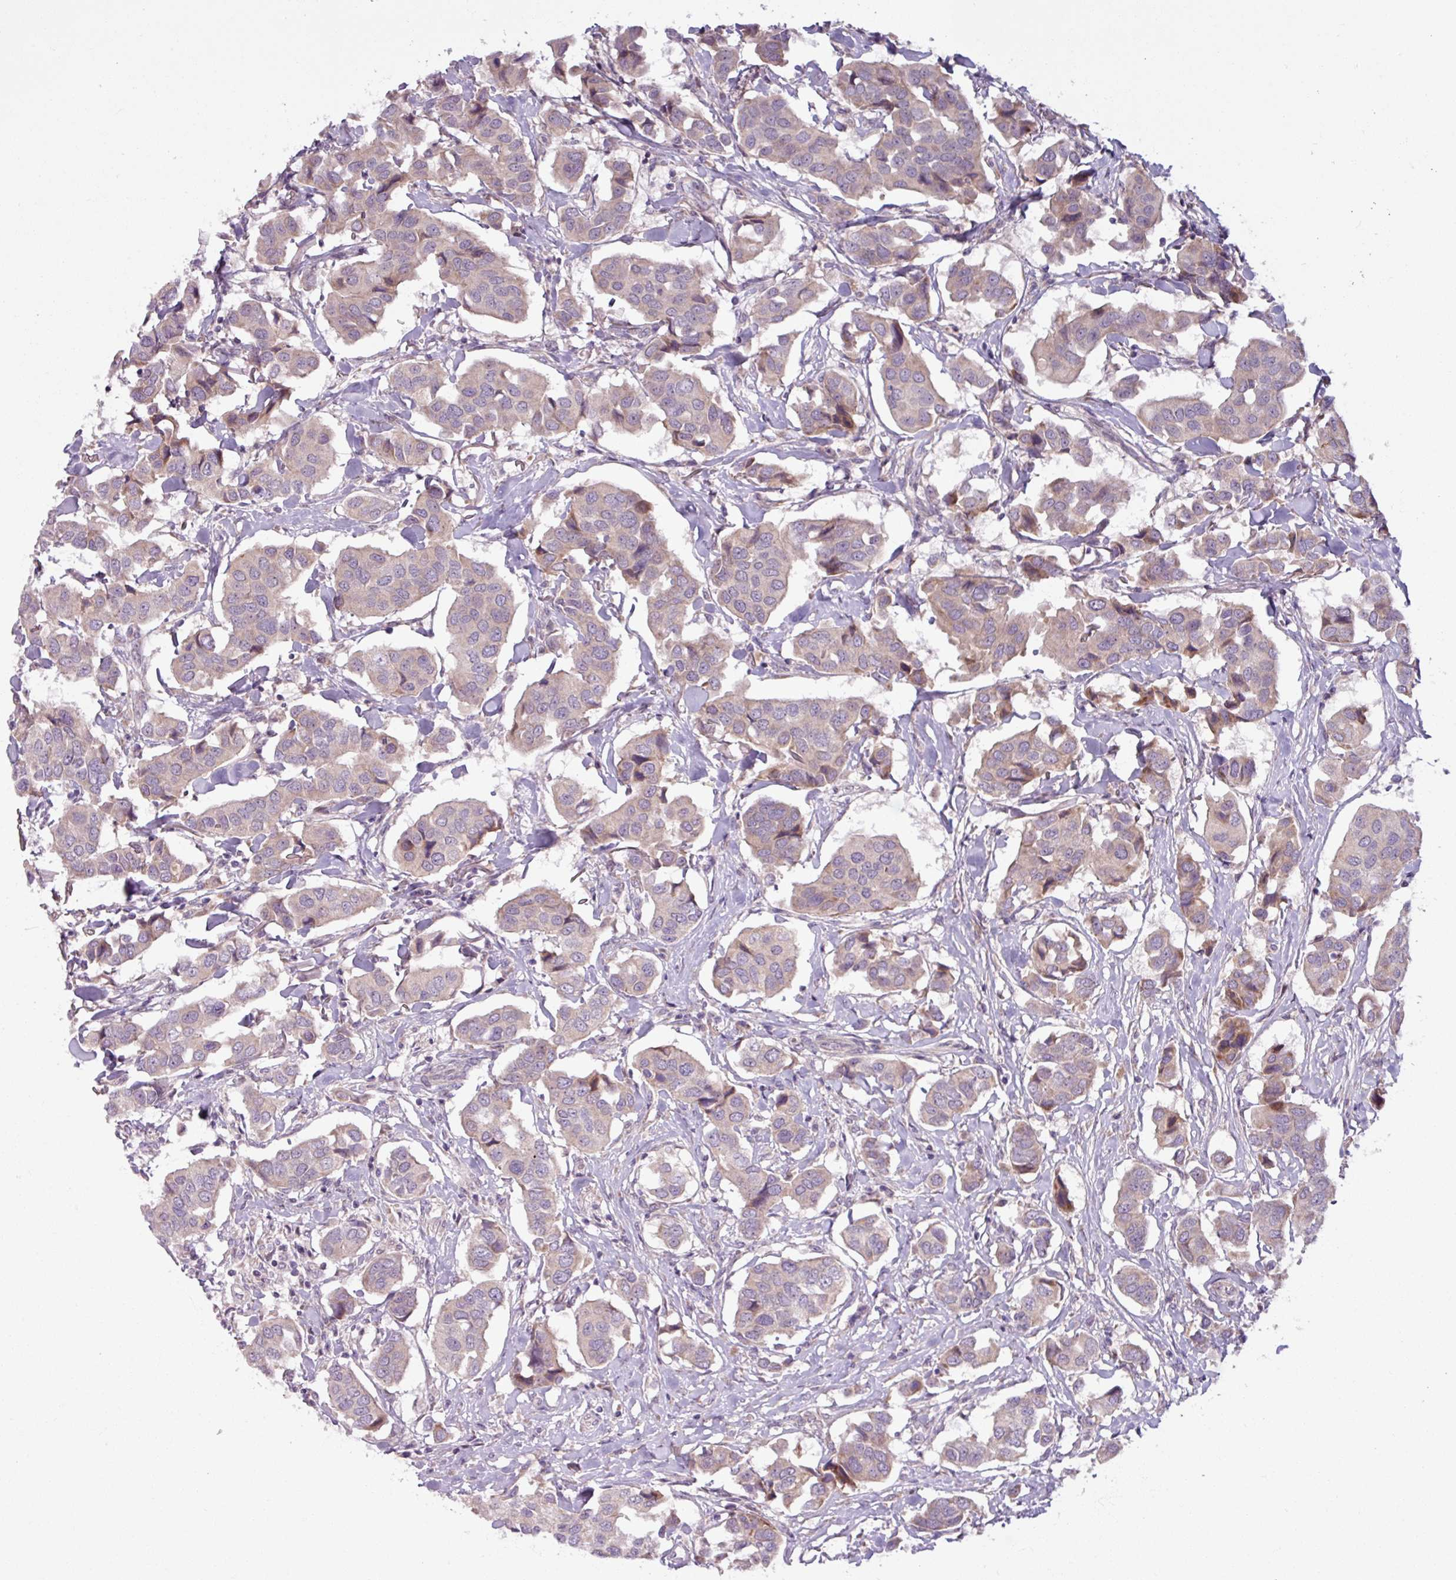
{"staining": {"intensity": "weak", "quantity": "<25%", "location": "cytoplasmic/membranous"}, "tissue": "breast cancer", "cell_type": "Tumor cells", "image_type": "cancer", "snomed": [{"axis": "morphology", "description": "Duct carcinoma"}, {"axis": "topography", "description": "Breast"}], "caption": "This is an immunohistochemistry (IHC) image of breast infiltrating ductal carcinoma. There is no positivity in tumor cells.", "gene": "OGFOD3", "patient": {"sex": "female", "age": 80}}